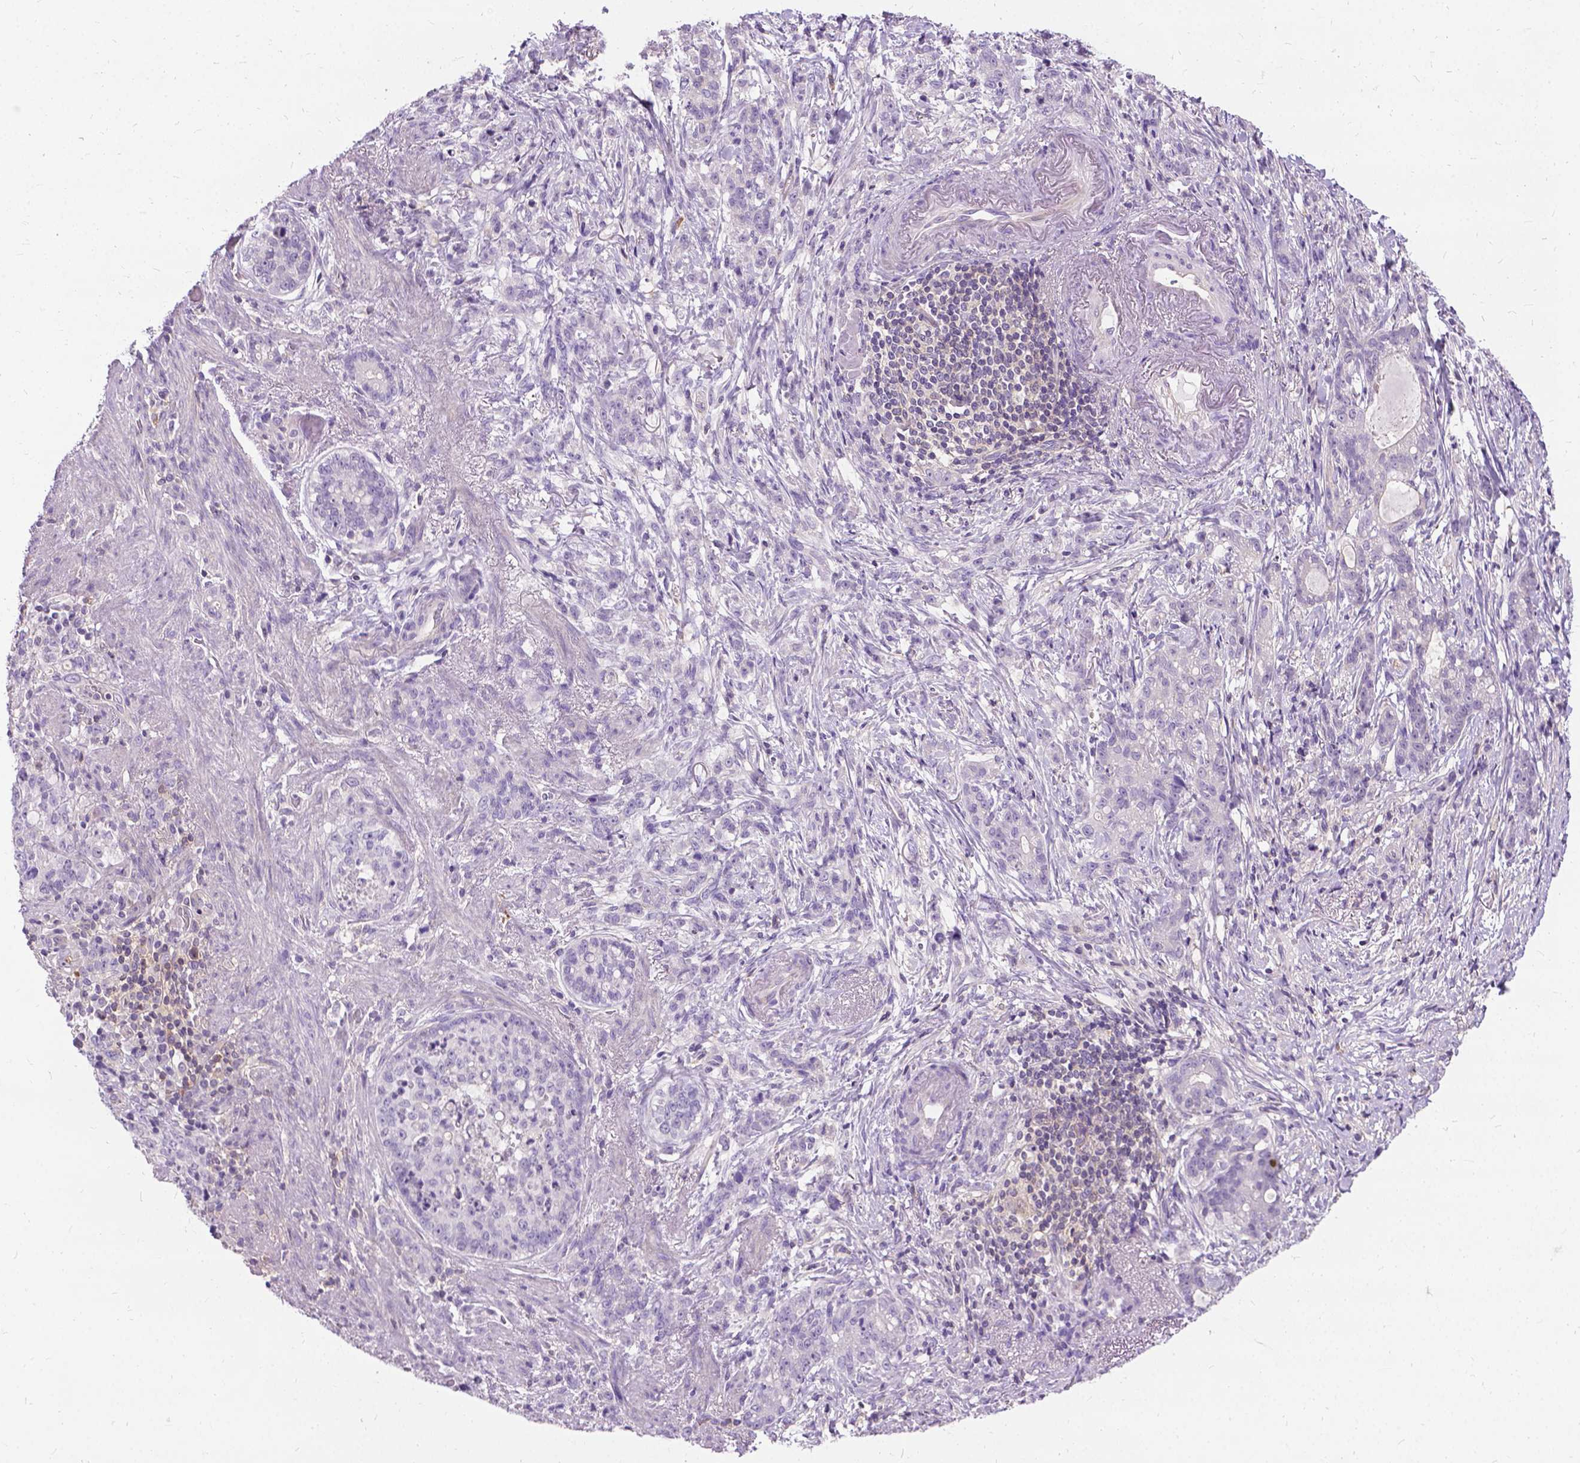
{"staining": {"intensity": "negative", "quantity": "none", "location": "none"}, "tissue": "stomach cancer", "cell_type": "Tumor cells", "image_type": "cancer", "snomed": [{"axis": "morphology", "description": "Adenocarcinoma, NOS"}, {"axis": "topography", "description": "Stomach, lower"}], "caption": "There is no significant staining in tumor cells of stomach adenocarcinoma.", "gene": "JAK3", "patient": {"sex": "male", "age": 88}}